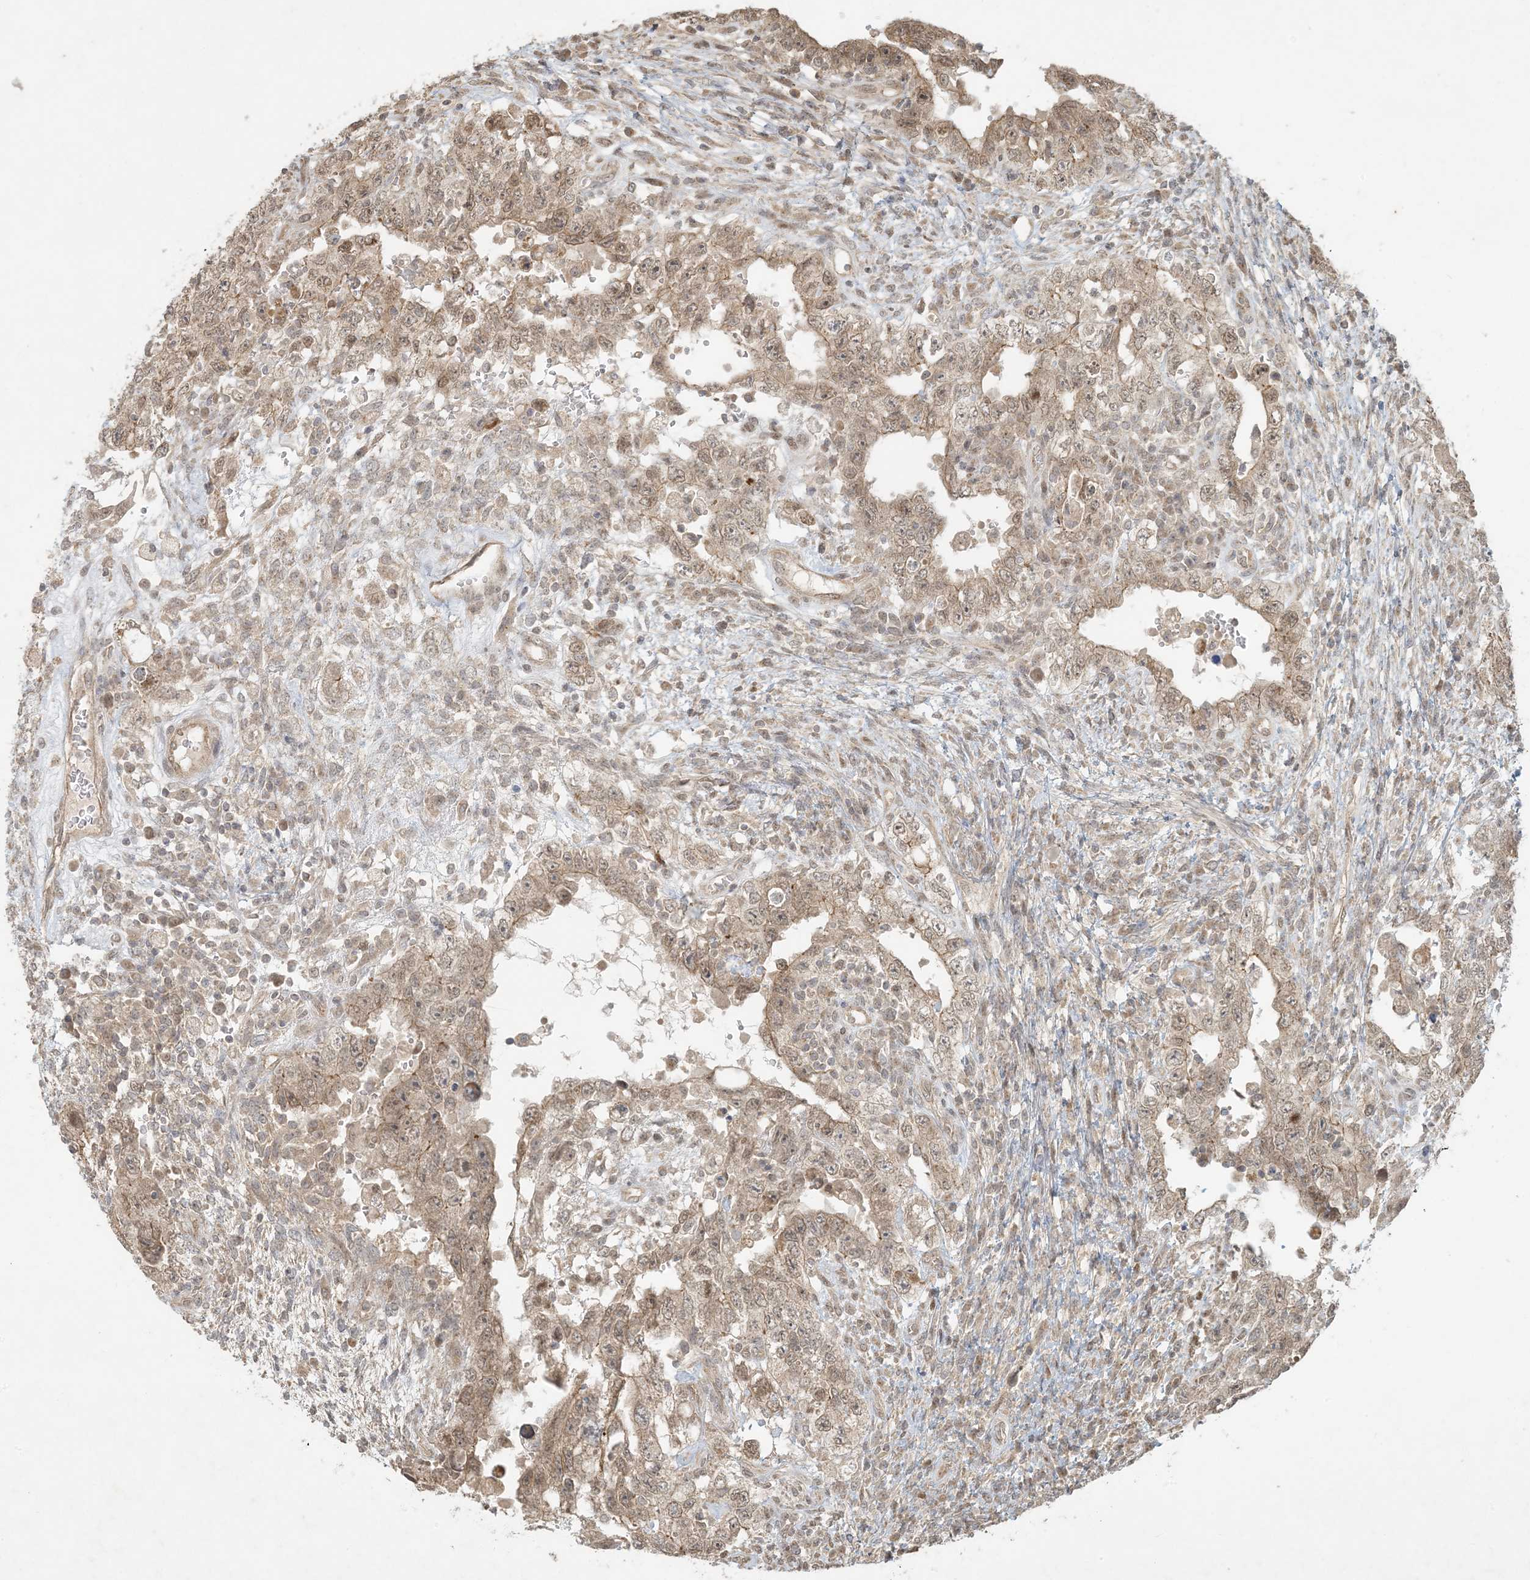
{"staining": {"intensity": "moderate", "quantity": ">75%", "location": "cytoplasmic/membranous,nuclear"}, "tissue": "testis cancer", "cell_type": "Tumor cells", "image_type": "cancer", "snomed": [{"axis": "morphology", "description": "Carcinoma, Embryonal, NOS"}, {"axis": "topography", "description": "Testis"}], "caption": "Protein expression analysis of human testis cancer reveals moderate cytoplasmic/membranous and nuclear positivity in approximately >75% of tumor cells.", "gene": "BCORL1", "patient": {"sex": "male", "age": 26}}